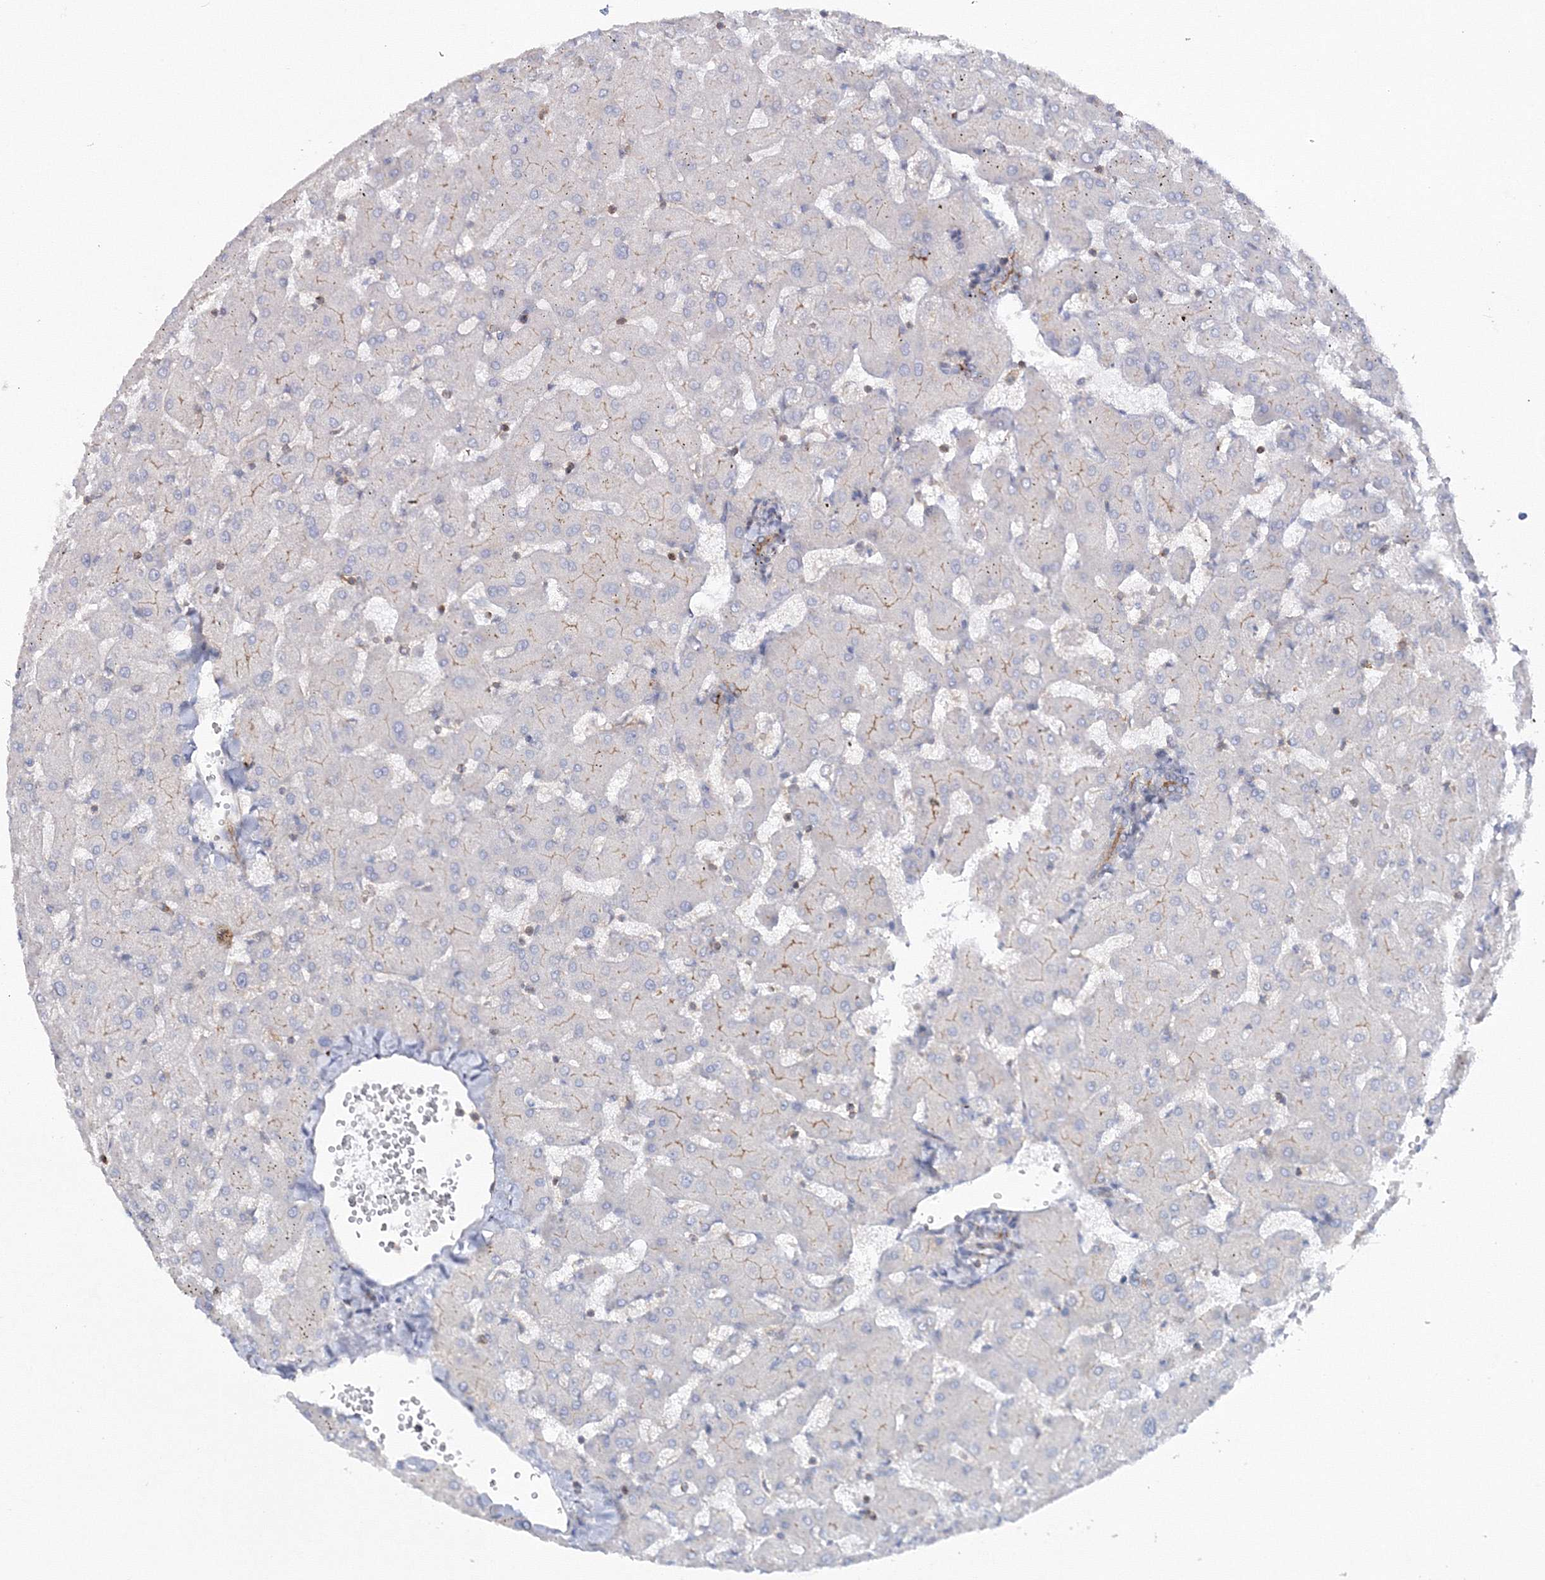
{"staining": {"intensity": "moderate", "quantity": "<25%", "location": "cytoplasmic/membranous"}, "tissue": "liver", "cell_type": "Cholangiocytes", "image_type": "normal", "snomed": [{"axis": "morphology", "description": "Normal tissue, NOS"}, {"axis": "topography", "description": "Liver"}], "caption": "DAB immunohistochemical staining of normal human liver displays moderate cytoplasmic/membranous protein positivity in about <25% of cholangiocytes. (Brightfield microscopy of DAB IHC at high magnification).", "gene": "GGA2", "patient": {"sex": "female", "age": 63}}